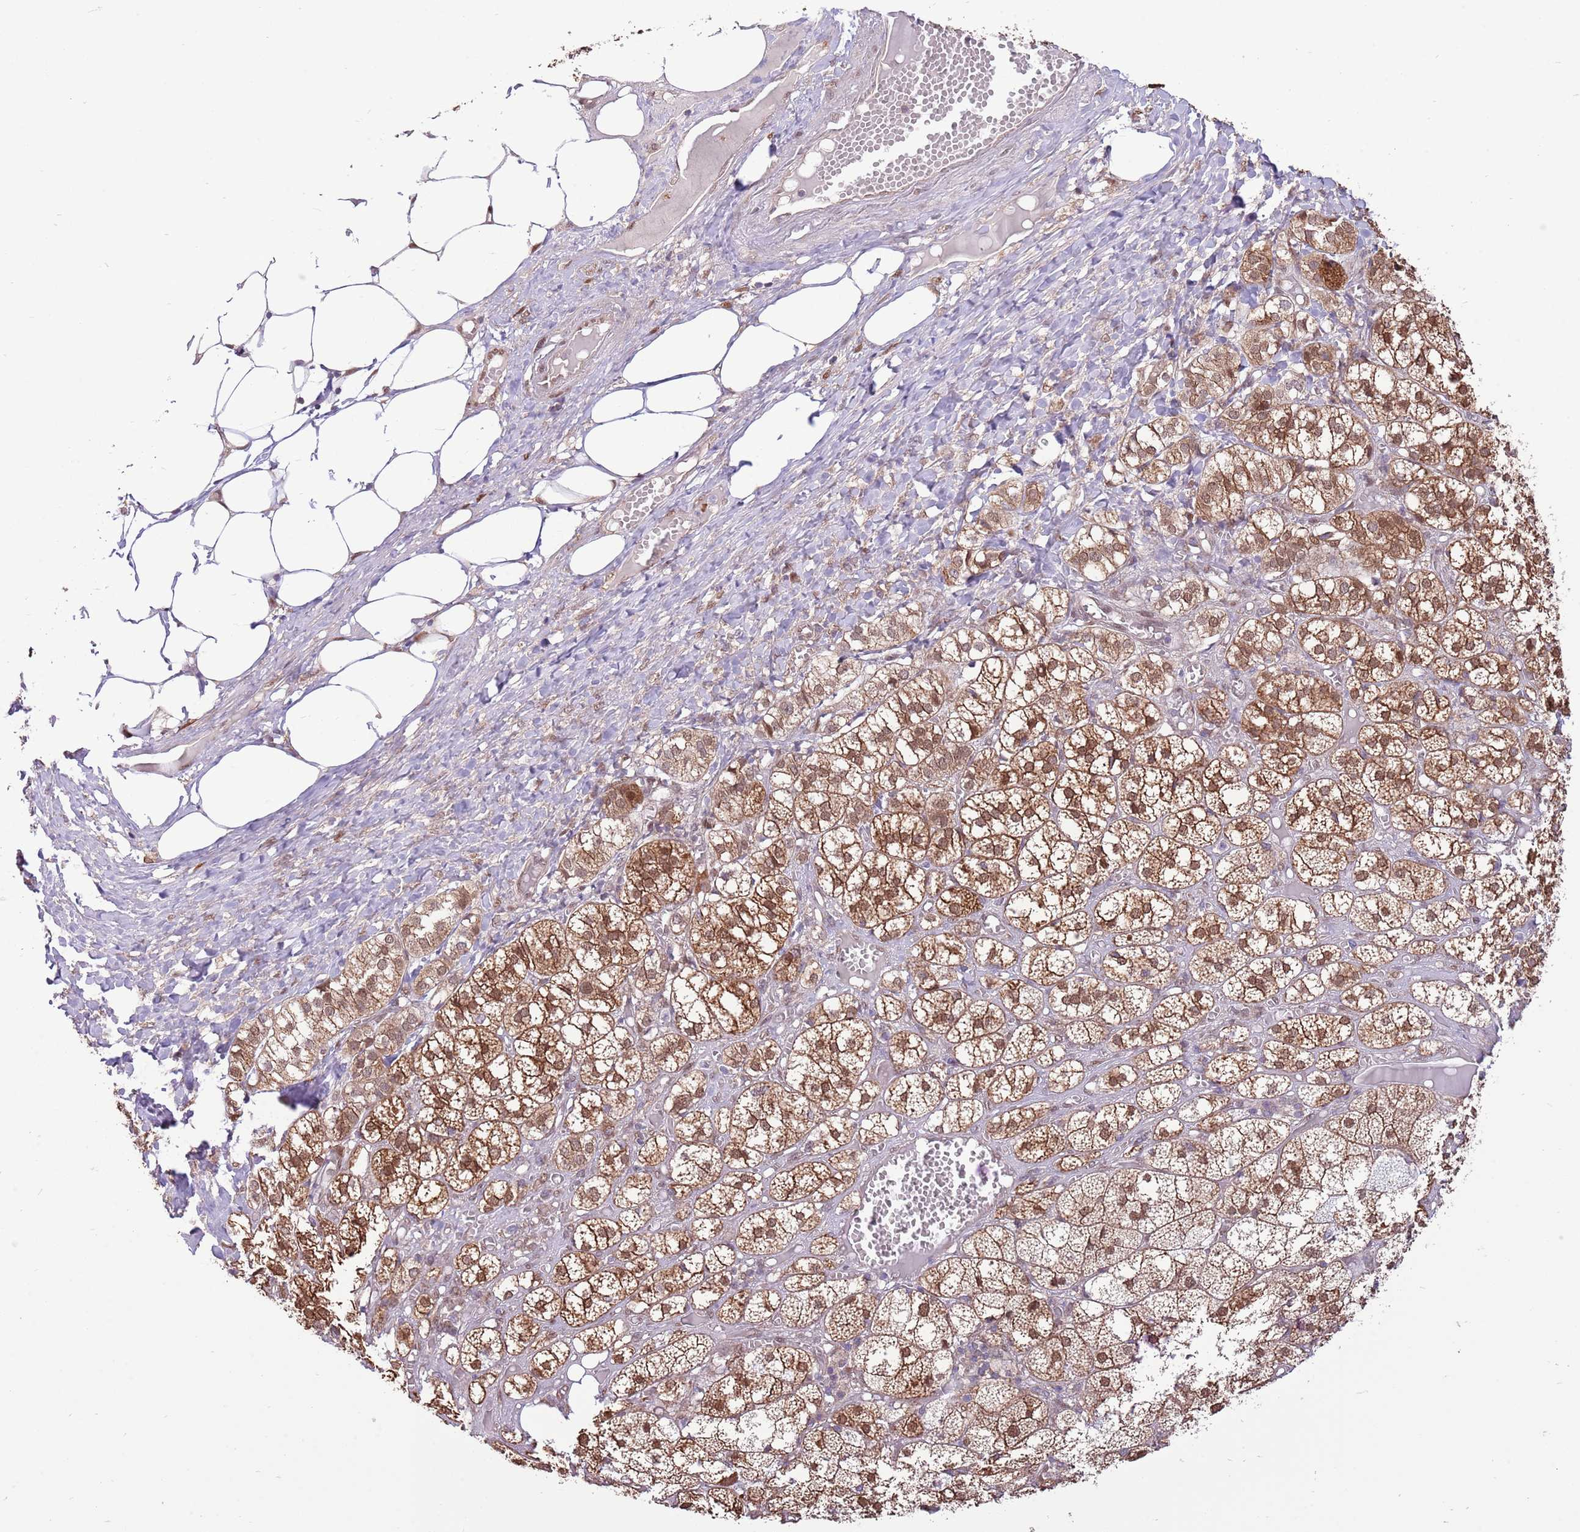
{"staining": {"intensity": "moderate", "quantity": ">75%", "location": "cytoplasmic/membranous,nuclear"}, "tissue": "adrenal gland", "cell_type": "Glandular cells", "image_type": "normal", "snomed": [{"axis": "morphology", "description": "Normal tissue, NOS"}, {"axis": "topography", "description": "Adrenal gland"}], "caption": "Protein expression analysis of normal adrenal gland displays moderate cytoplasmic/membranous,nuclear positivity in approximately >75% of glandular cells.", "gene": "ARL2BP", "patient": {"sex": "female", "age": 61}}